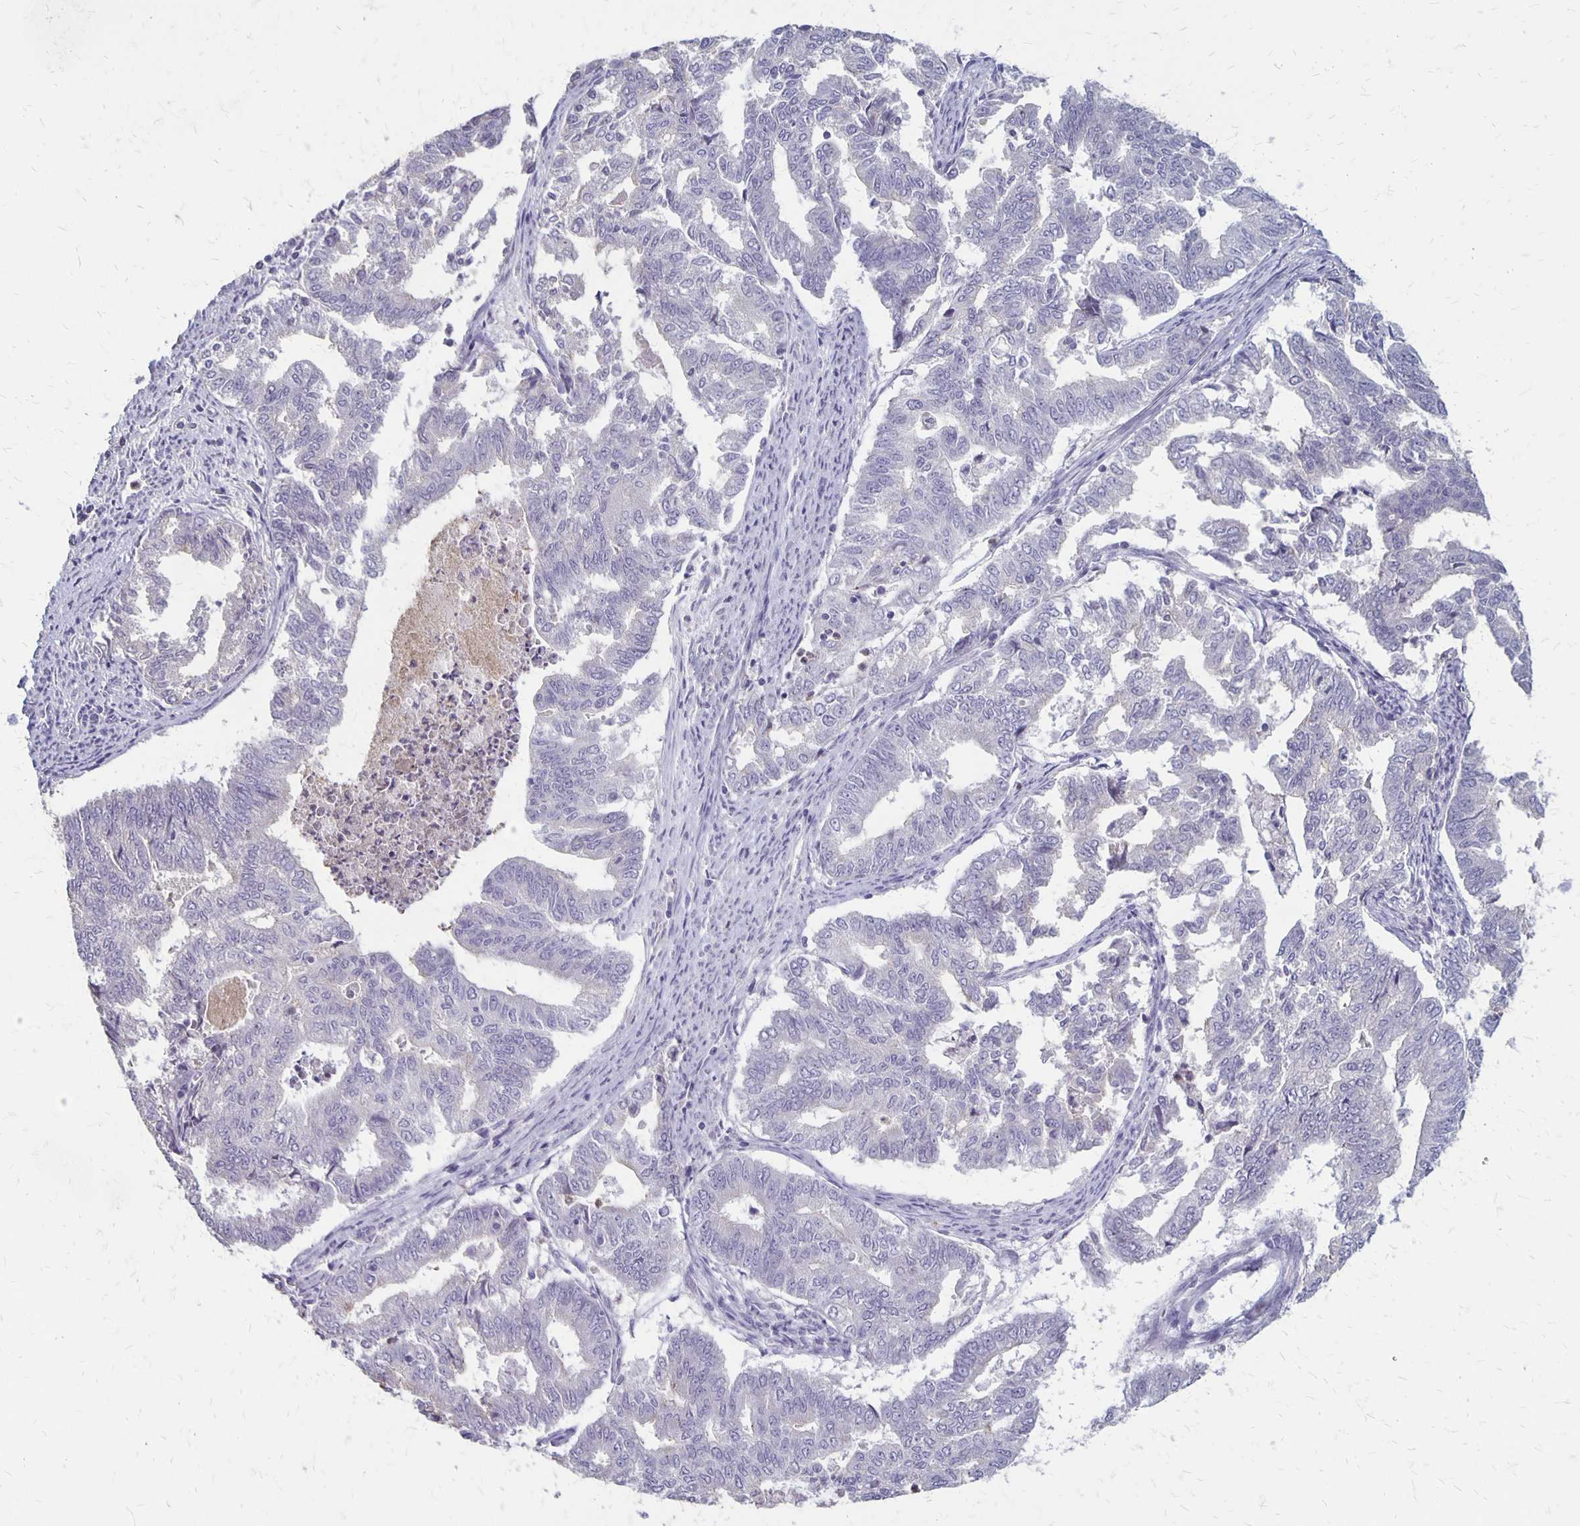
{"staining": {"intensity": "negative", "quantity": "none", "location": "none"}, "tissue": "endometrial cancer", "cell_type": "Tumor cells", "image_type": "cancer", "snomed": [{"axis": "morphology", "description": "Adenocarcinoma, NOS"}, {"axis": "topography", "description": "Endometrium"}], "caption": "Tumor cells are negative for brown protein staining in adenocarcinoma (endometrial). (Immunohistochemistry (ihc), brightfield microscopy, high magnification).", "gene": "SEPTIN5", "patient": {"sex": "female", "age": 79}}